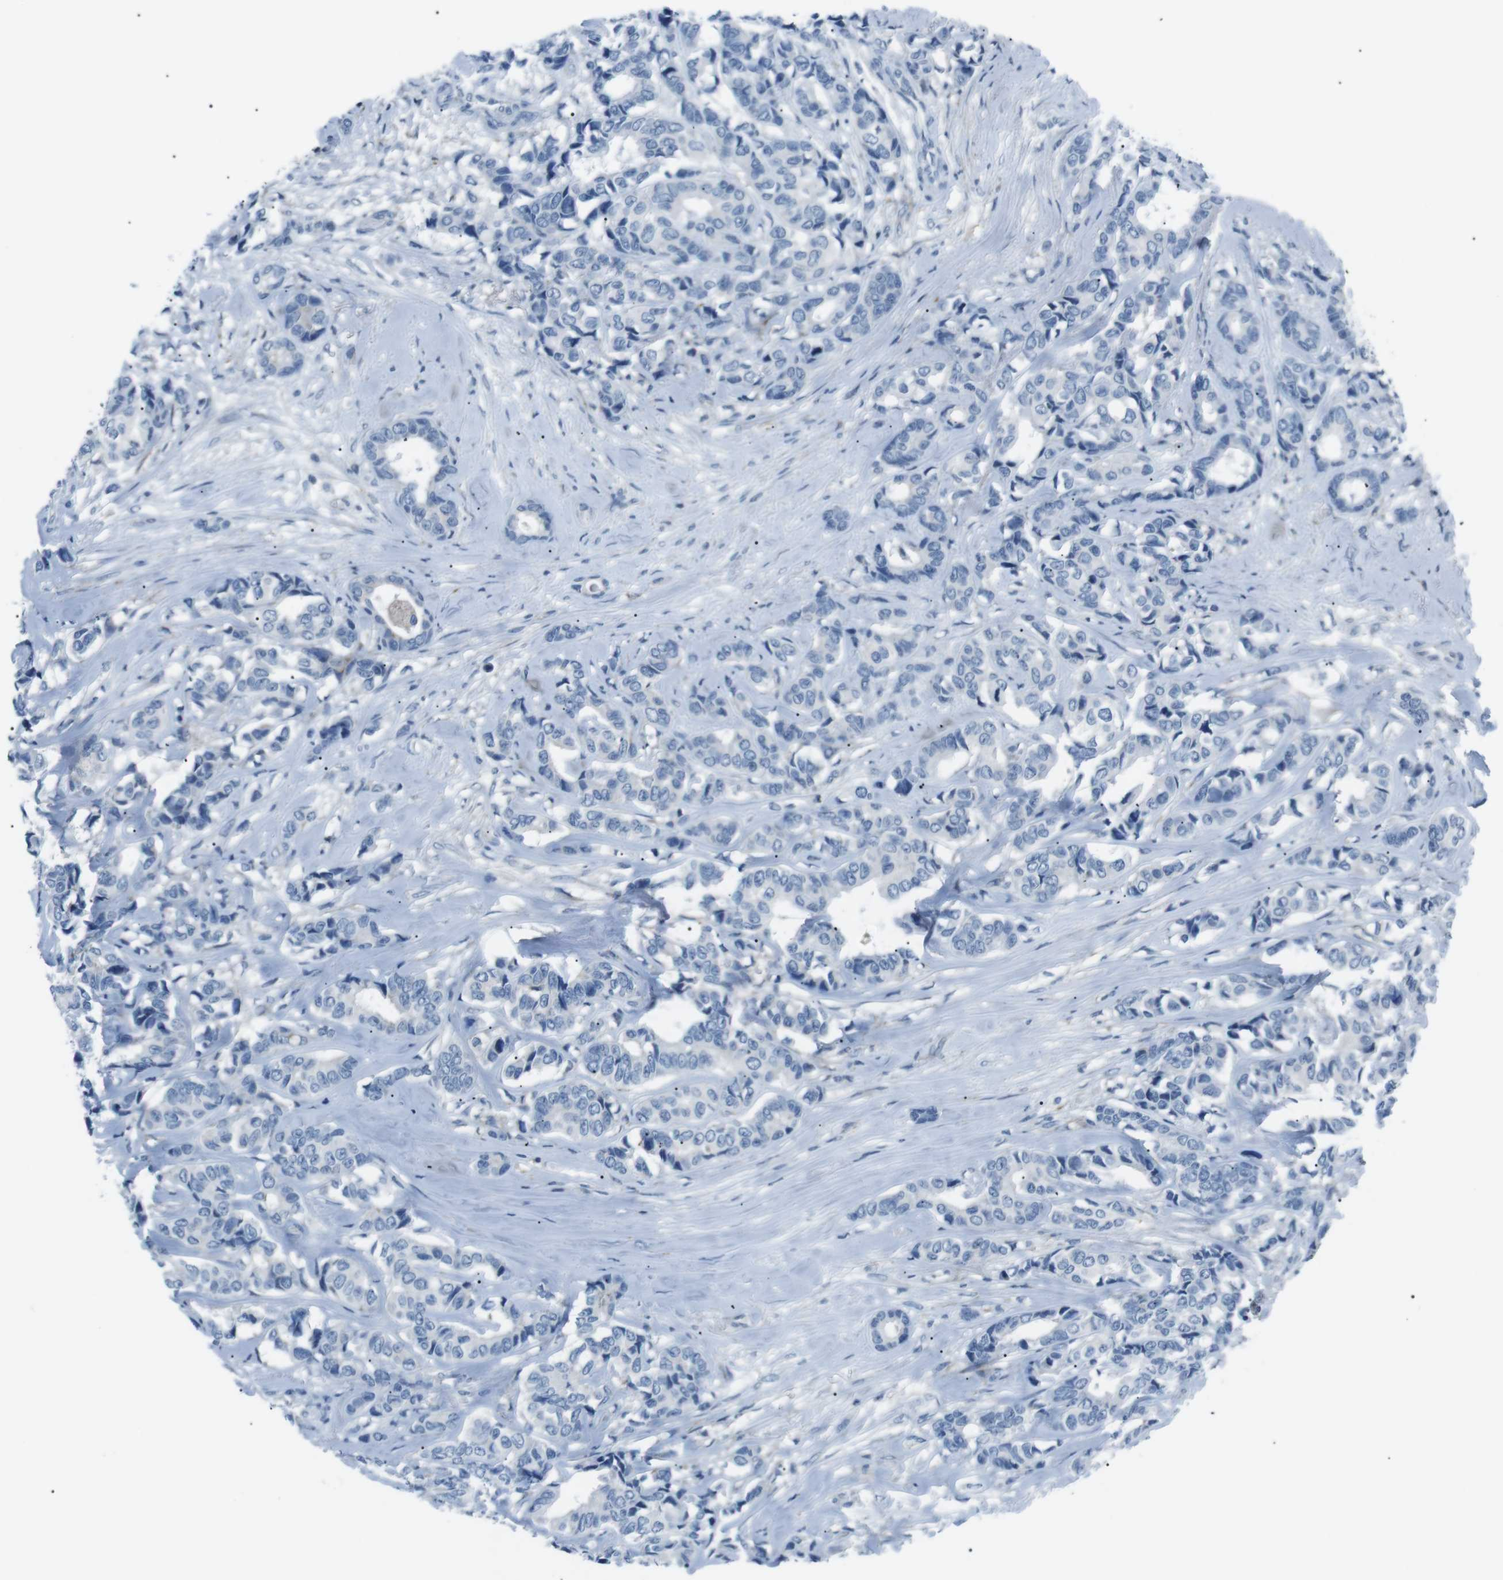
{"staining": {"intensity": "negative", "quantity": "none", "location": "none"}, "tissue": "breast cancer", "cell_type": "Tumor cells", "image_type": "cancer", "snomed": [{"axis": "morphology", "description": "Duct carcinoma"}, {"axis": "topography", "description": "Breast"}], "caption": "DAB (3,3'-diaminobenzidine) immunohistochemical staining of human intraductal carcinoma (breast) demonstrates no significant positivity in tumor cells.", "gene": "CSF2RA", "patient": {"sex": "female", "age": 87}}